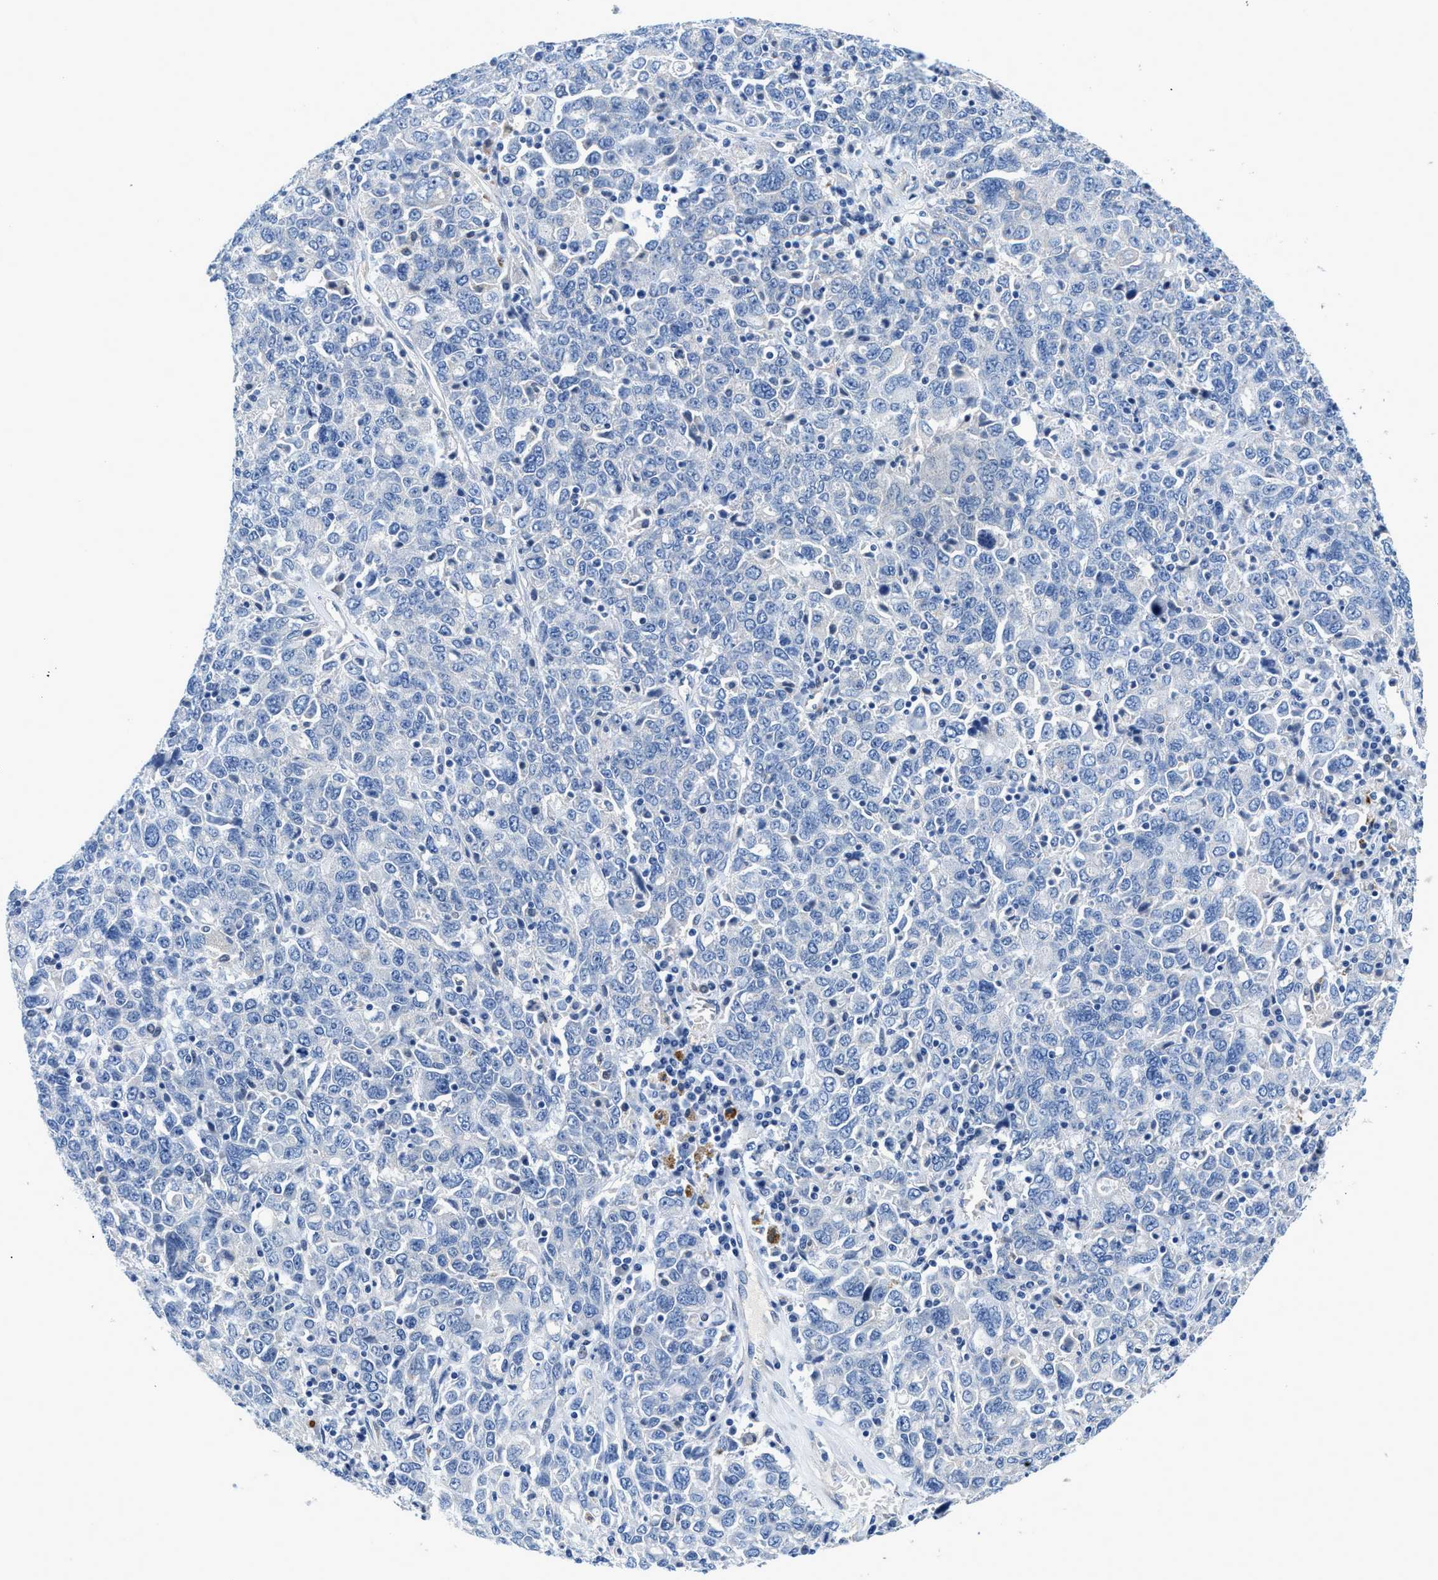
{"staining": {"intensity": "negative", "quantity": "none", "location": "none"}, "tissue": "ovarian cancer", "cell_type": "Tumor cells", "image_type": "cancer", "snomed": [{"axis": "morphology", "description": "Carcinoma, endometroid"}, {"axis": "topography", "description": "Ovary"}], "caption": "This is an IHC histopathology image of ovarian endometroid carcinoma. There is no staining in tumor cells.", "gene": "RAPH1", "patient": {"sex": "female", "age": 62}}